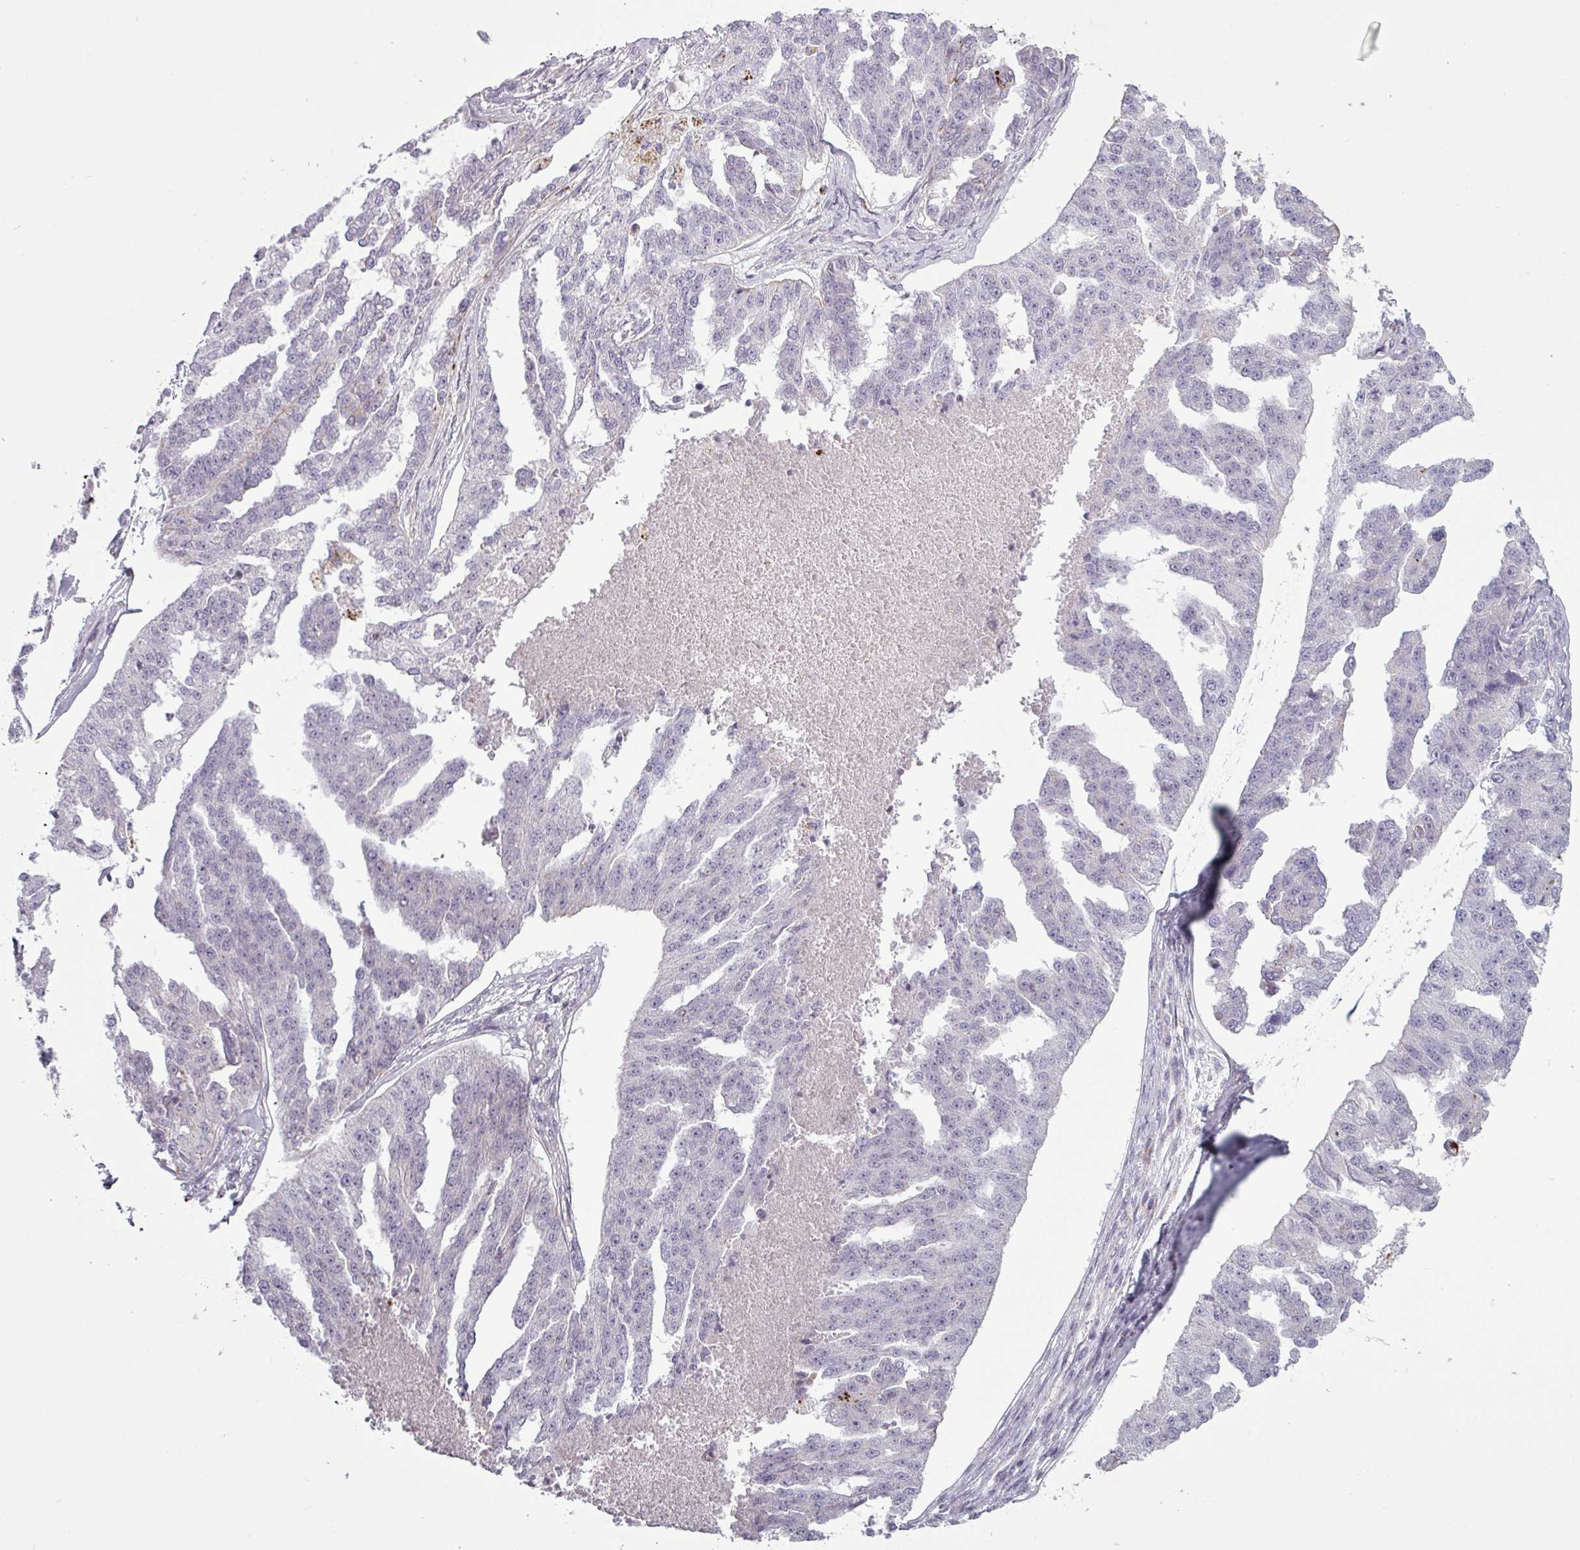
{"staining": {"intensity": "negative", "quantity": "none", "location": "none"}, "tissue": "ovarian cancer", "cell_type": "Tumor cells", "image_type": "cancer", "snomed": [{"axis": "morphology", "description": "Cystadenocarcinoma, serous, NOS"}, {"axis": "topography", "description": "Ovary"}], "caption": "Tumor cells are negative for brown protein staining in serous cystadenocarcinoma (ovarian).", "gene": "MAP7D2", "patient": {"sex": "female", "age": 58}}